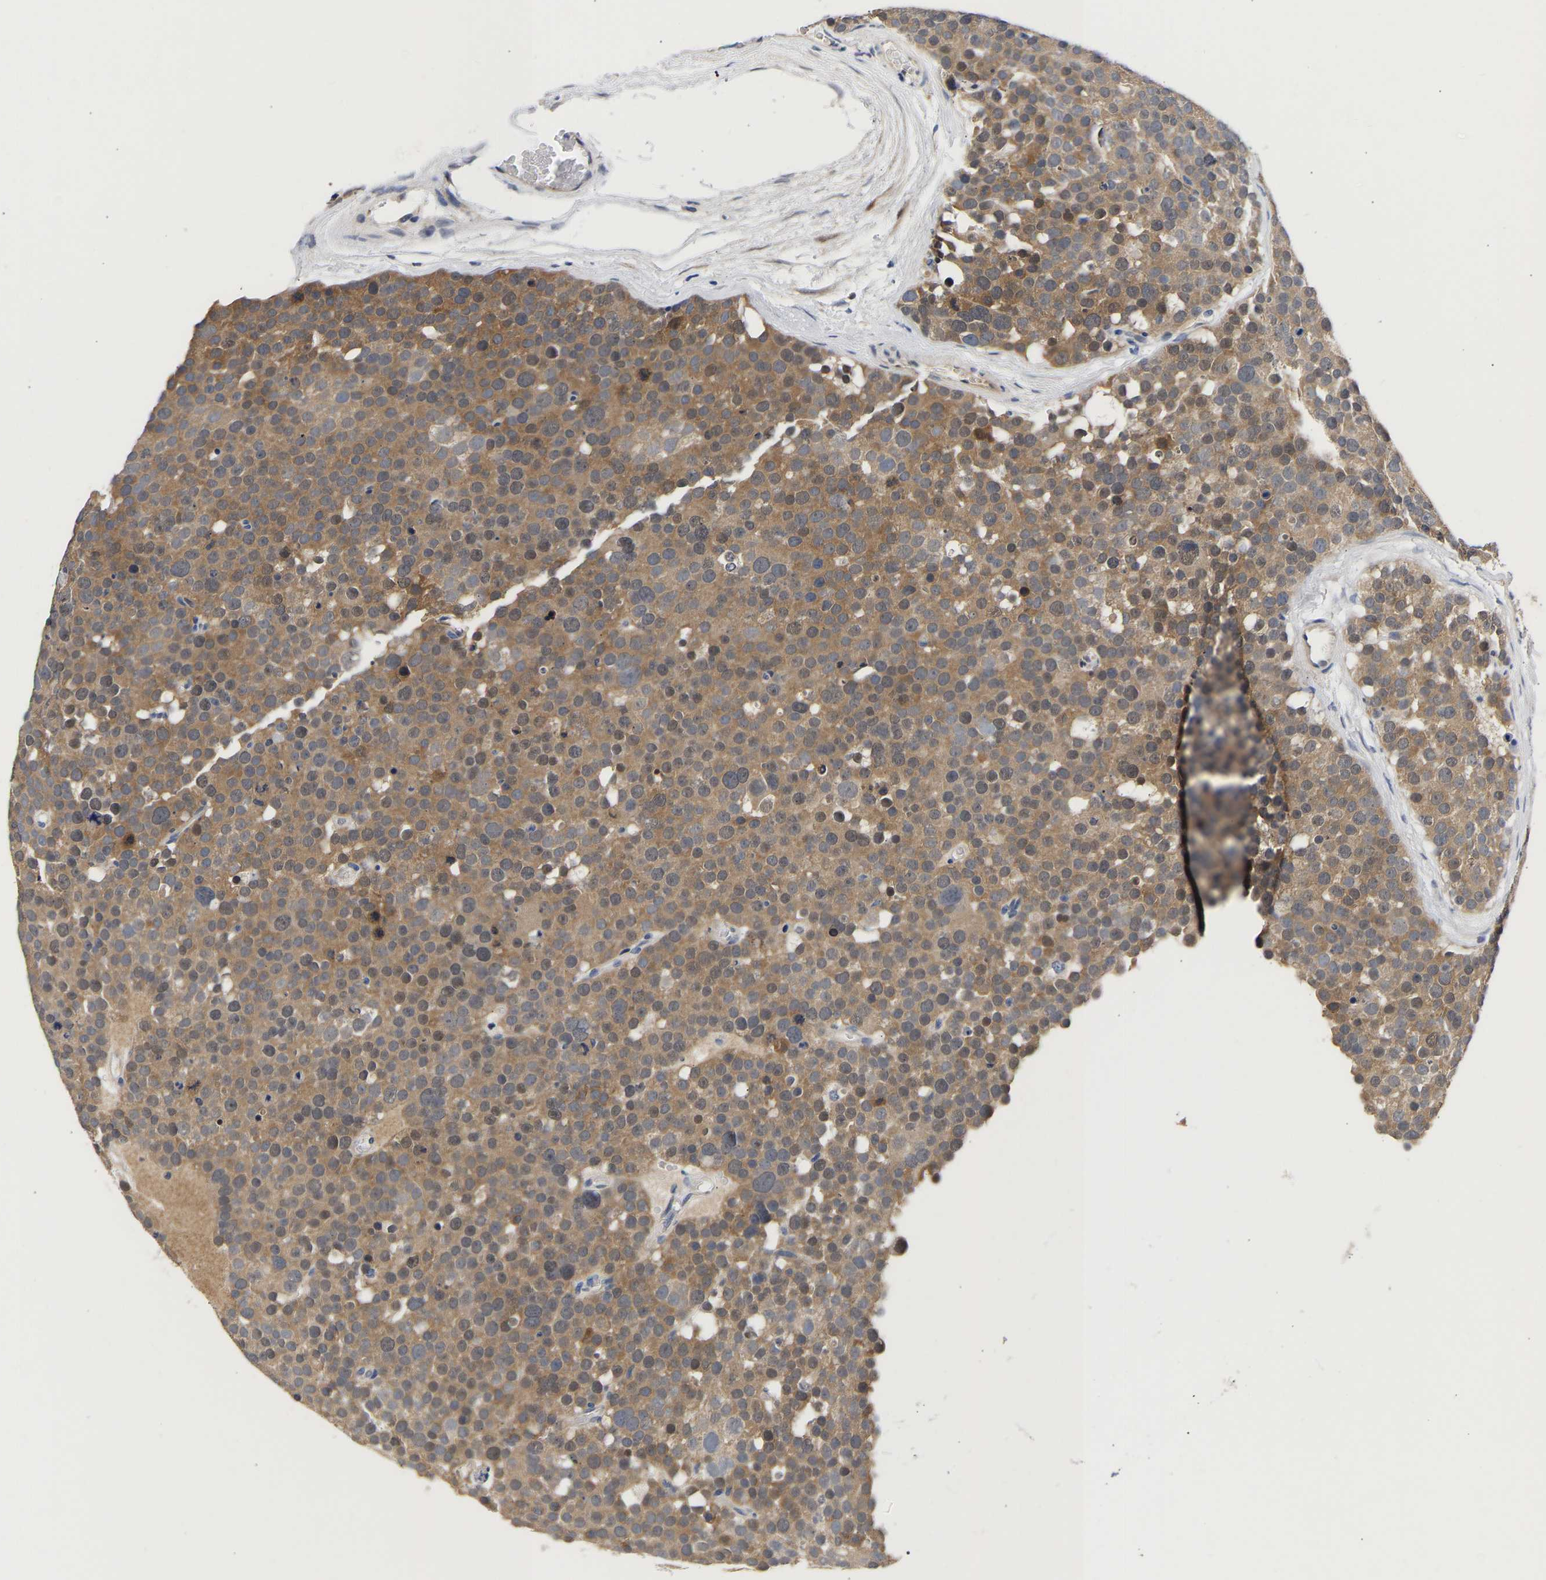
{"staining": {"intensity": "moderate", "quantity": "25%-75%", "location": "cytoplasmic/membranous"}, "tissue": "testis cancer", "cell_type": "Tumor cells", "image_type": "cancer", "snomed": [{"axis": "morphology", "description": "Seminoma, NOS"}, {"axis": "topography", "description": "Testis"}], "caption": "A medium amount of moderate cytoplasmic/membranous staining is identified in approximately 25%-75% of tumor cells in seminoma (testis) tissue.", "gene": "CCDC6", "patient": {"sex": "male", "age": 71}}